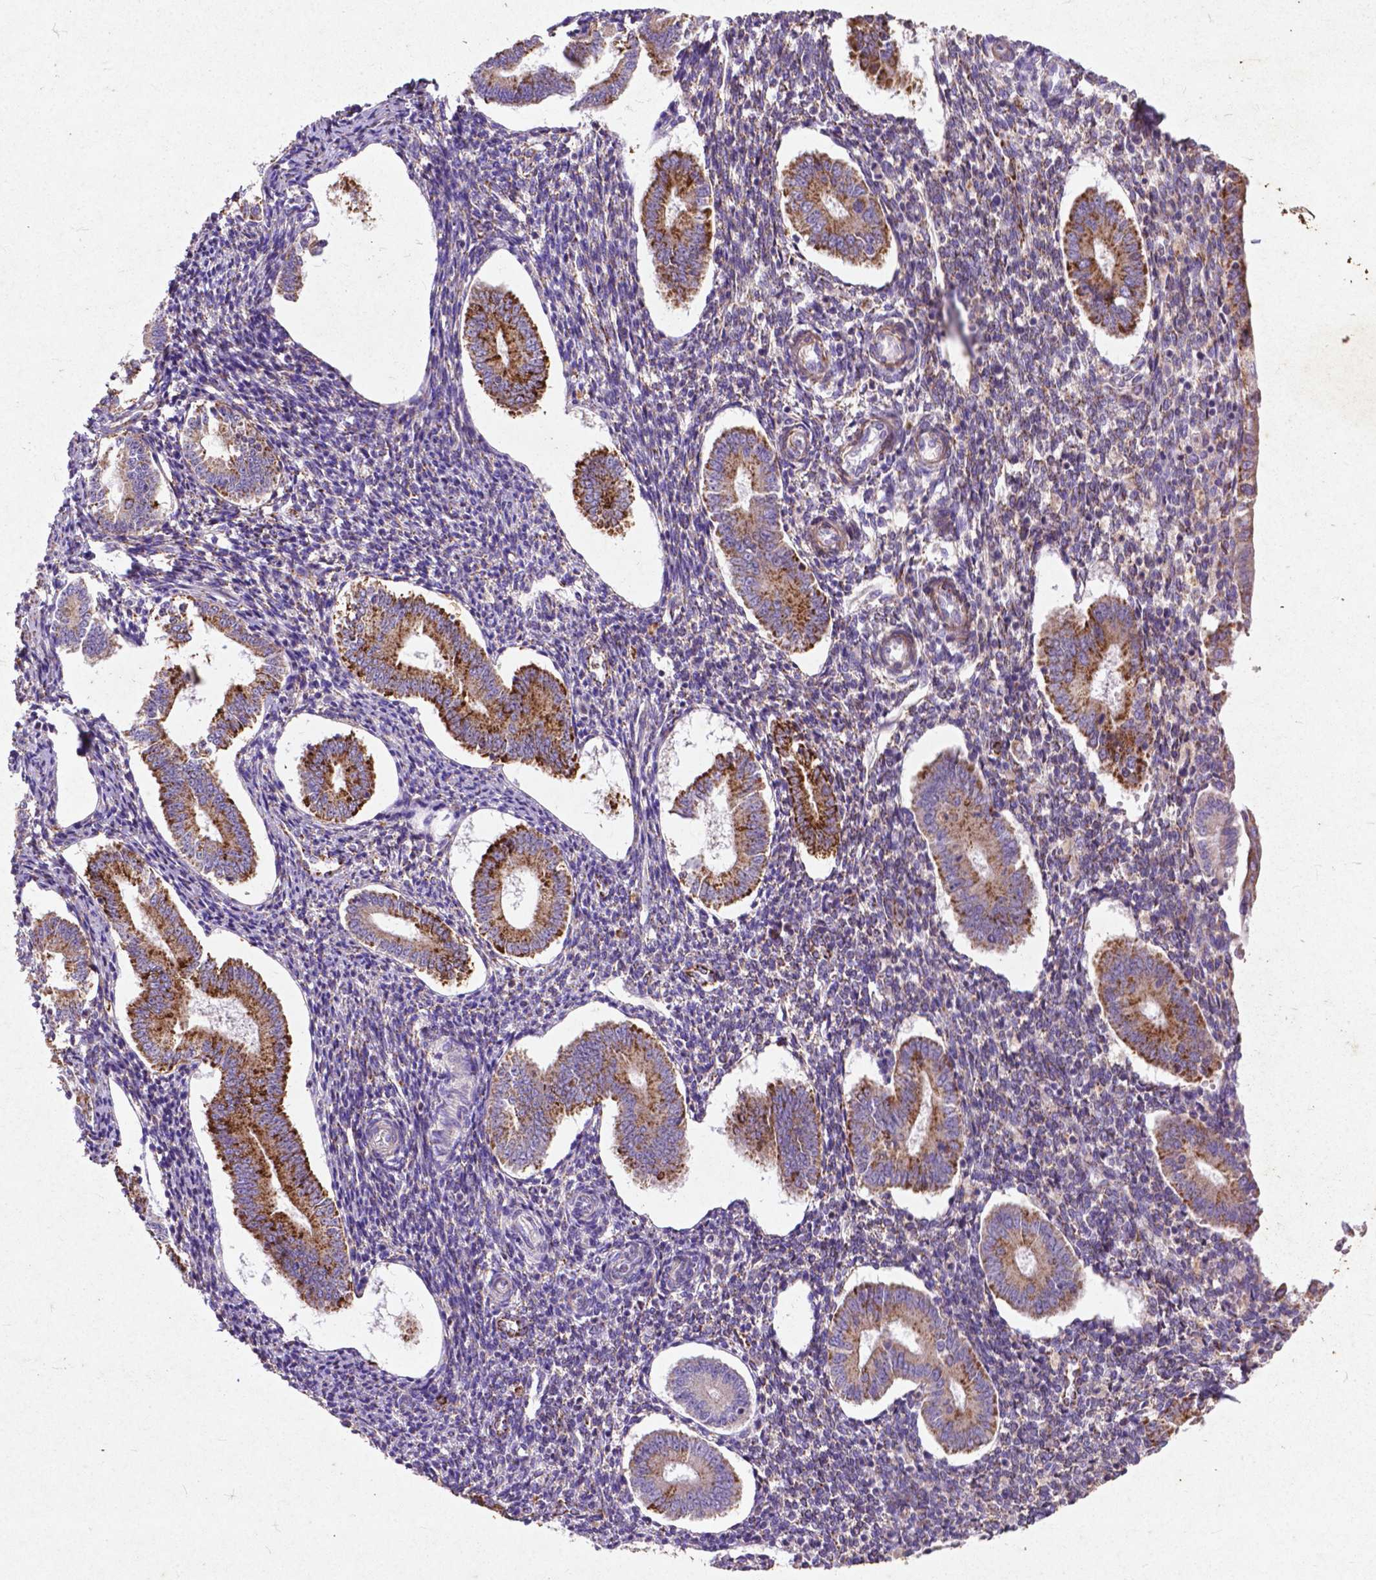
{"staining": {"intensity": "negative", "quantity": "none", "location": "none"}, "tissue": "endometrium", "cell_type": "Cells in endometrial stroma", "image_type": "normal", "snomed": [{"axis": "morphology", "description": "Normal tissue, NOS"}, {"axis": "topography", "description": "Endometrium"}], "caption": "The photomicrograph shows no significant staining in cells in endometrial stroma of endometrium. The staining was performed using DAB to visualize the protein expression in brown, while the nuclei were stained in blue with hematoxylin (Magnification: 20x).", "gene": "THEGL", "patient": {"sex": "female", "age": 40}}